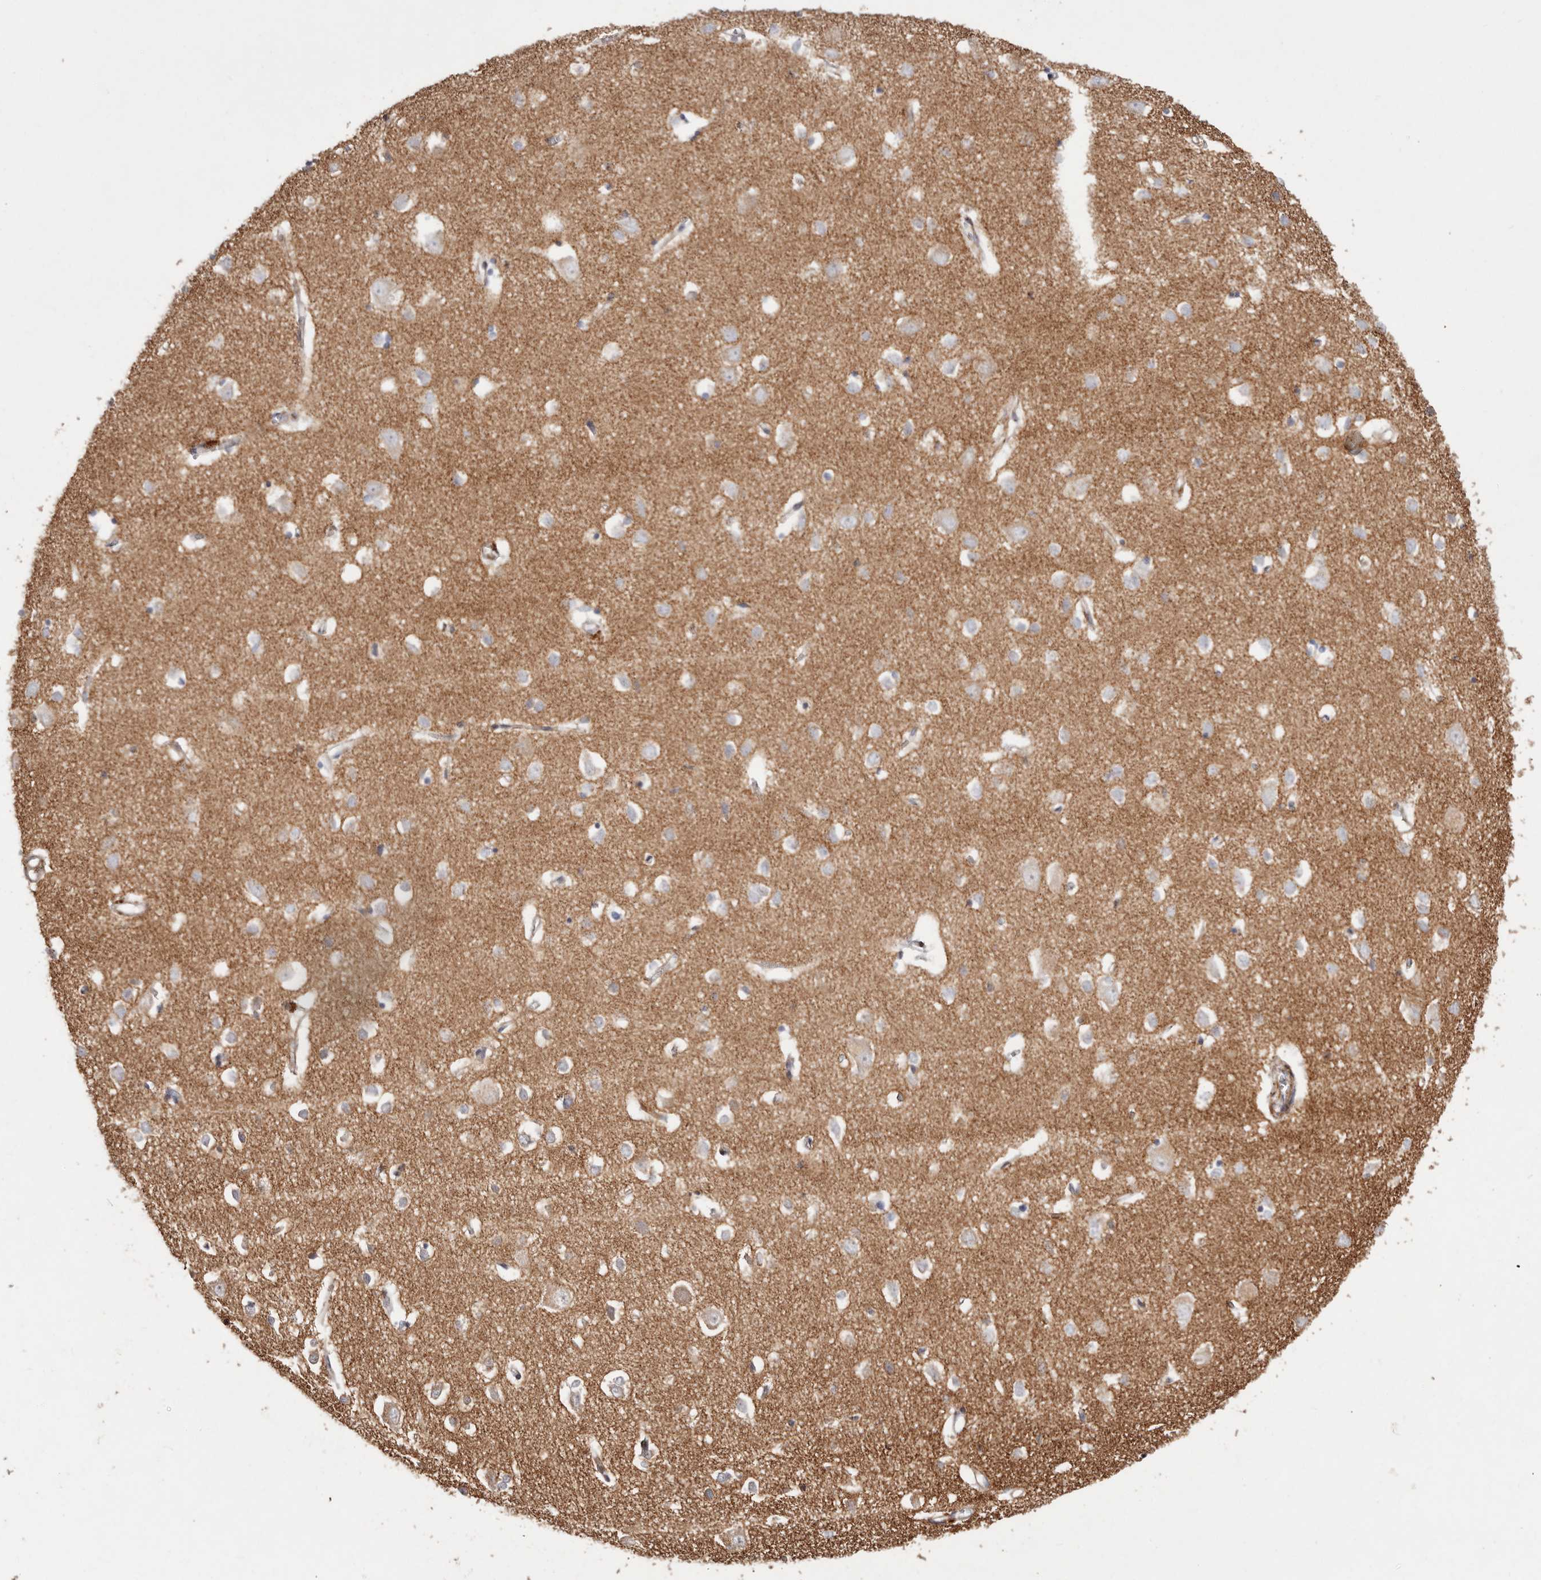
{"staining": {"intensity": "weak", "quantity": ">75%", "location": "cytoplasmic/membranous"}, "tissue": "cerebral cortex", "cell_type": "Endothelial cells", "image_type": "normal", "snomed": [{"axis": "morphology", "description": "Normal tissue, NOS"}, {"axis": "topography", "description": "Cerebral cortex"}], "caption": "Immunohistochemical staining of unremarkable cerebral cortex shows >75% levels of weak cytoplasmic/membranous protein positivity in about >75% of endothelial cells. The protein of interest is stained brown, and the nuclei are stained in blue (DAB IHC with brightfield microscopy, high magnification).", "gene": "PTPN22", "patient": {"sex": "female", "age": 64}}